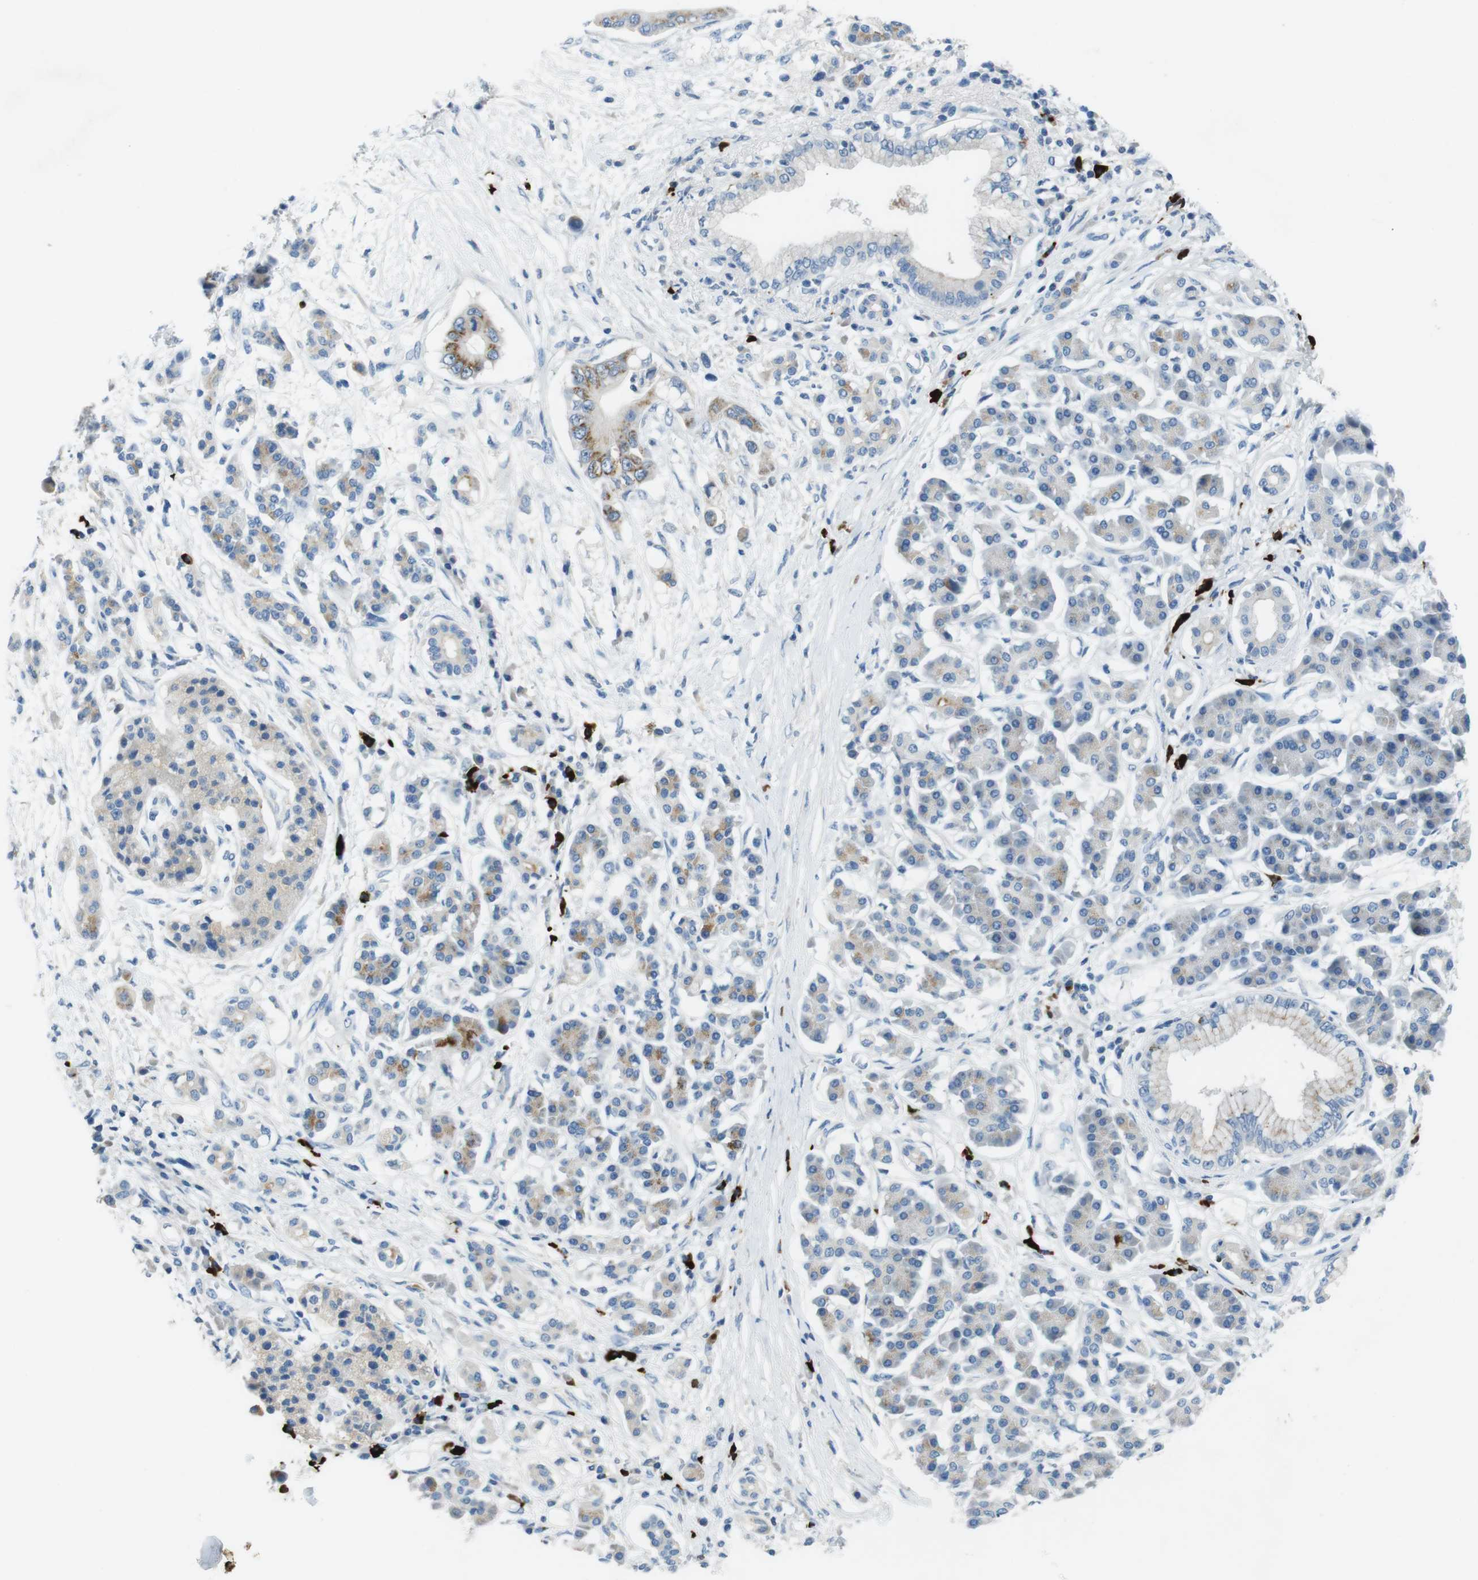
{"staining": {"intensity": "moderate", "quantity": "25%-75%", "location": "cytoplasmic/membranous"}, "tissue": "pancreatic cancer", "cell_type": "Tumor cells", "image_type": "cancer", "snomed": [{"axis": "morphology", "description": "Adenocarcinoma, NOS"}, {"axis": "topography", "description": "Pancreas"}], "caption": "This is a photomicrograph of immunohistochemistry staining of pancreatic adenocarcinoma, which shows moderate positivity in the cytoplasmic/membranous of tumor cells.", "gene": "SLC35A3", "patient": {"sex": "male", "age": 77}}